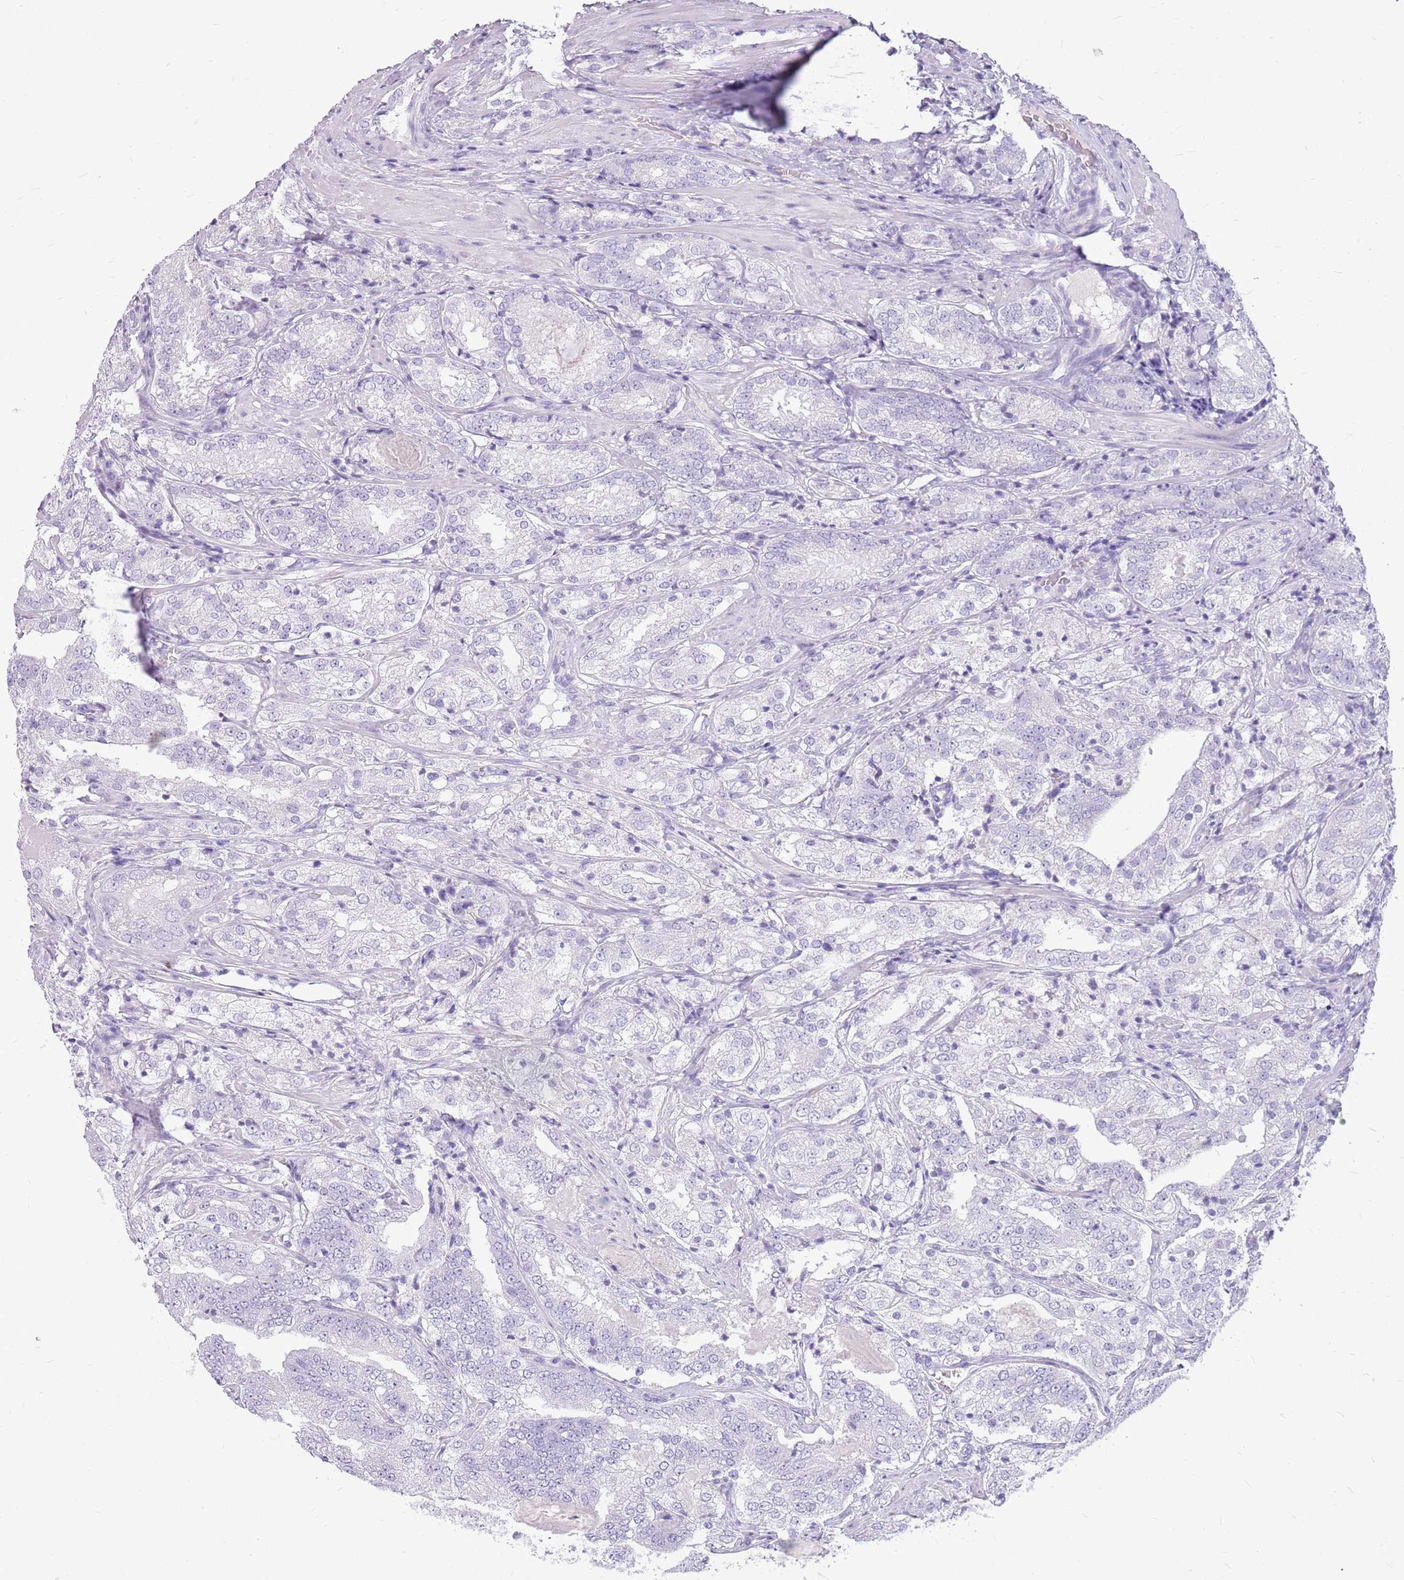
{"staining": {"intensity": "negative", "quantity": "none", "location": "none"}, "tissue": "prostate cancer", "cell_type": "Tumor cells", "image_type": "cancer", "snomed": [{"axis": "morphology", "description": "Adenocarcinoma, High grade"}, {"axis": "topography", "description": "Prostate"}], "caption": "This is an IHC photomicrograph of human adenocarcinoma (high-grade) (prostate). There is no expression in tumor cells.", "gene": "ZNF425", "patient": {"sex": "male", "age": 63}}